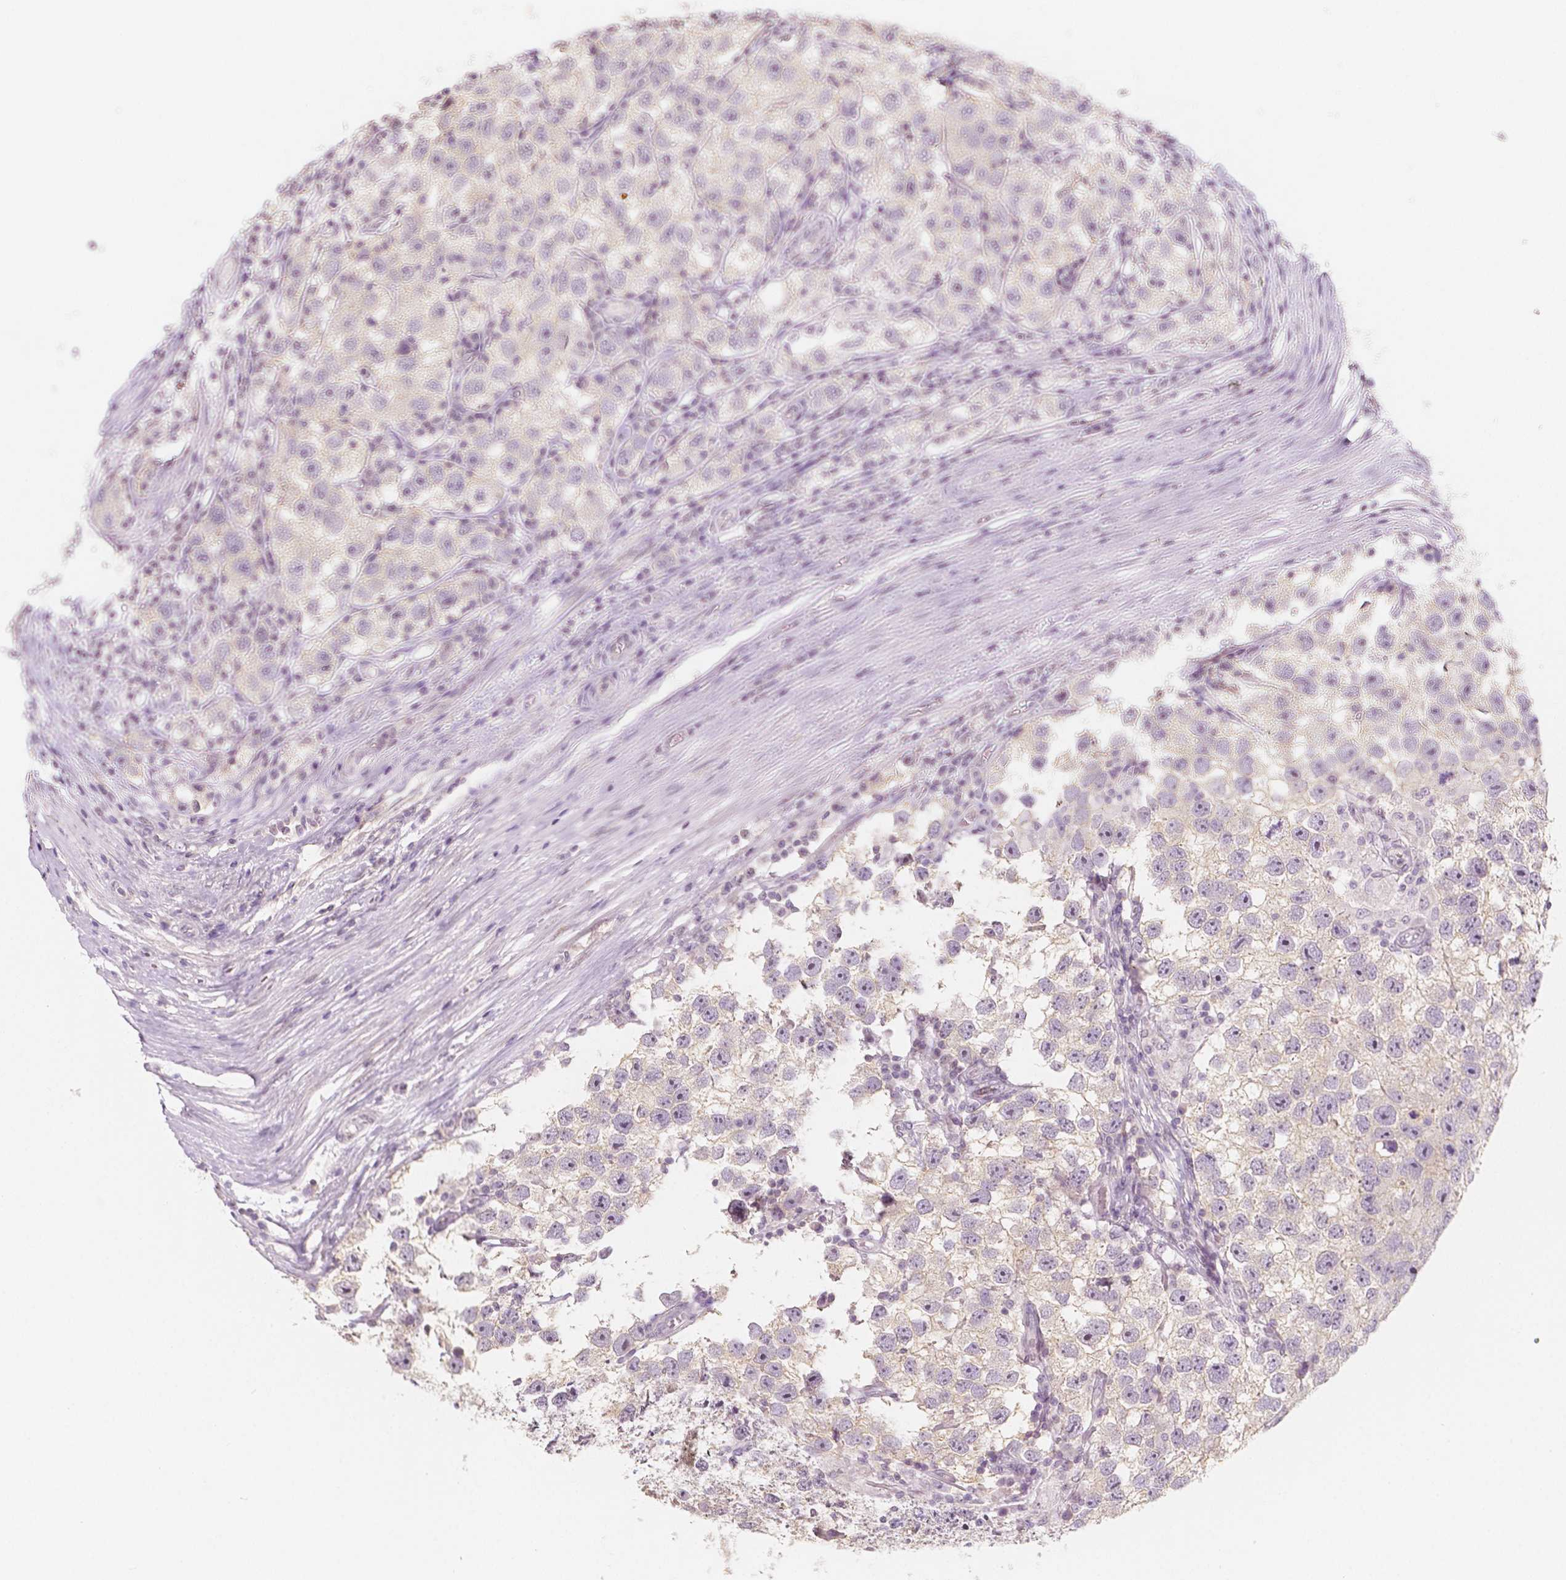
{"staining": {"intensity": "moderate", "quantity": "<25%", "location": "nuclear"}, "tissue": "testis cancer", "cell_type": "Tumor cells", "image_type": "cancer", "snomed": [{"axis": "morphology", "description": "Seminoma, NOS"}, {"axis": "topography", "description": "Testis"}], "caption": "Immunohistochemical staining of testis cancer (seminoma) demonstrates moderate nuclear protein positivity in about <25% of tumor cells.", "gene": "C1orf167", "patient": {"sex": "male", "age": 26}}